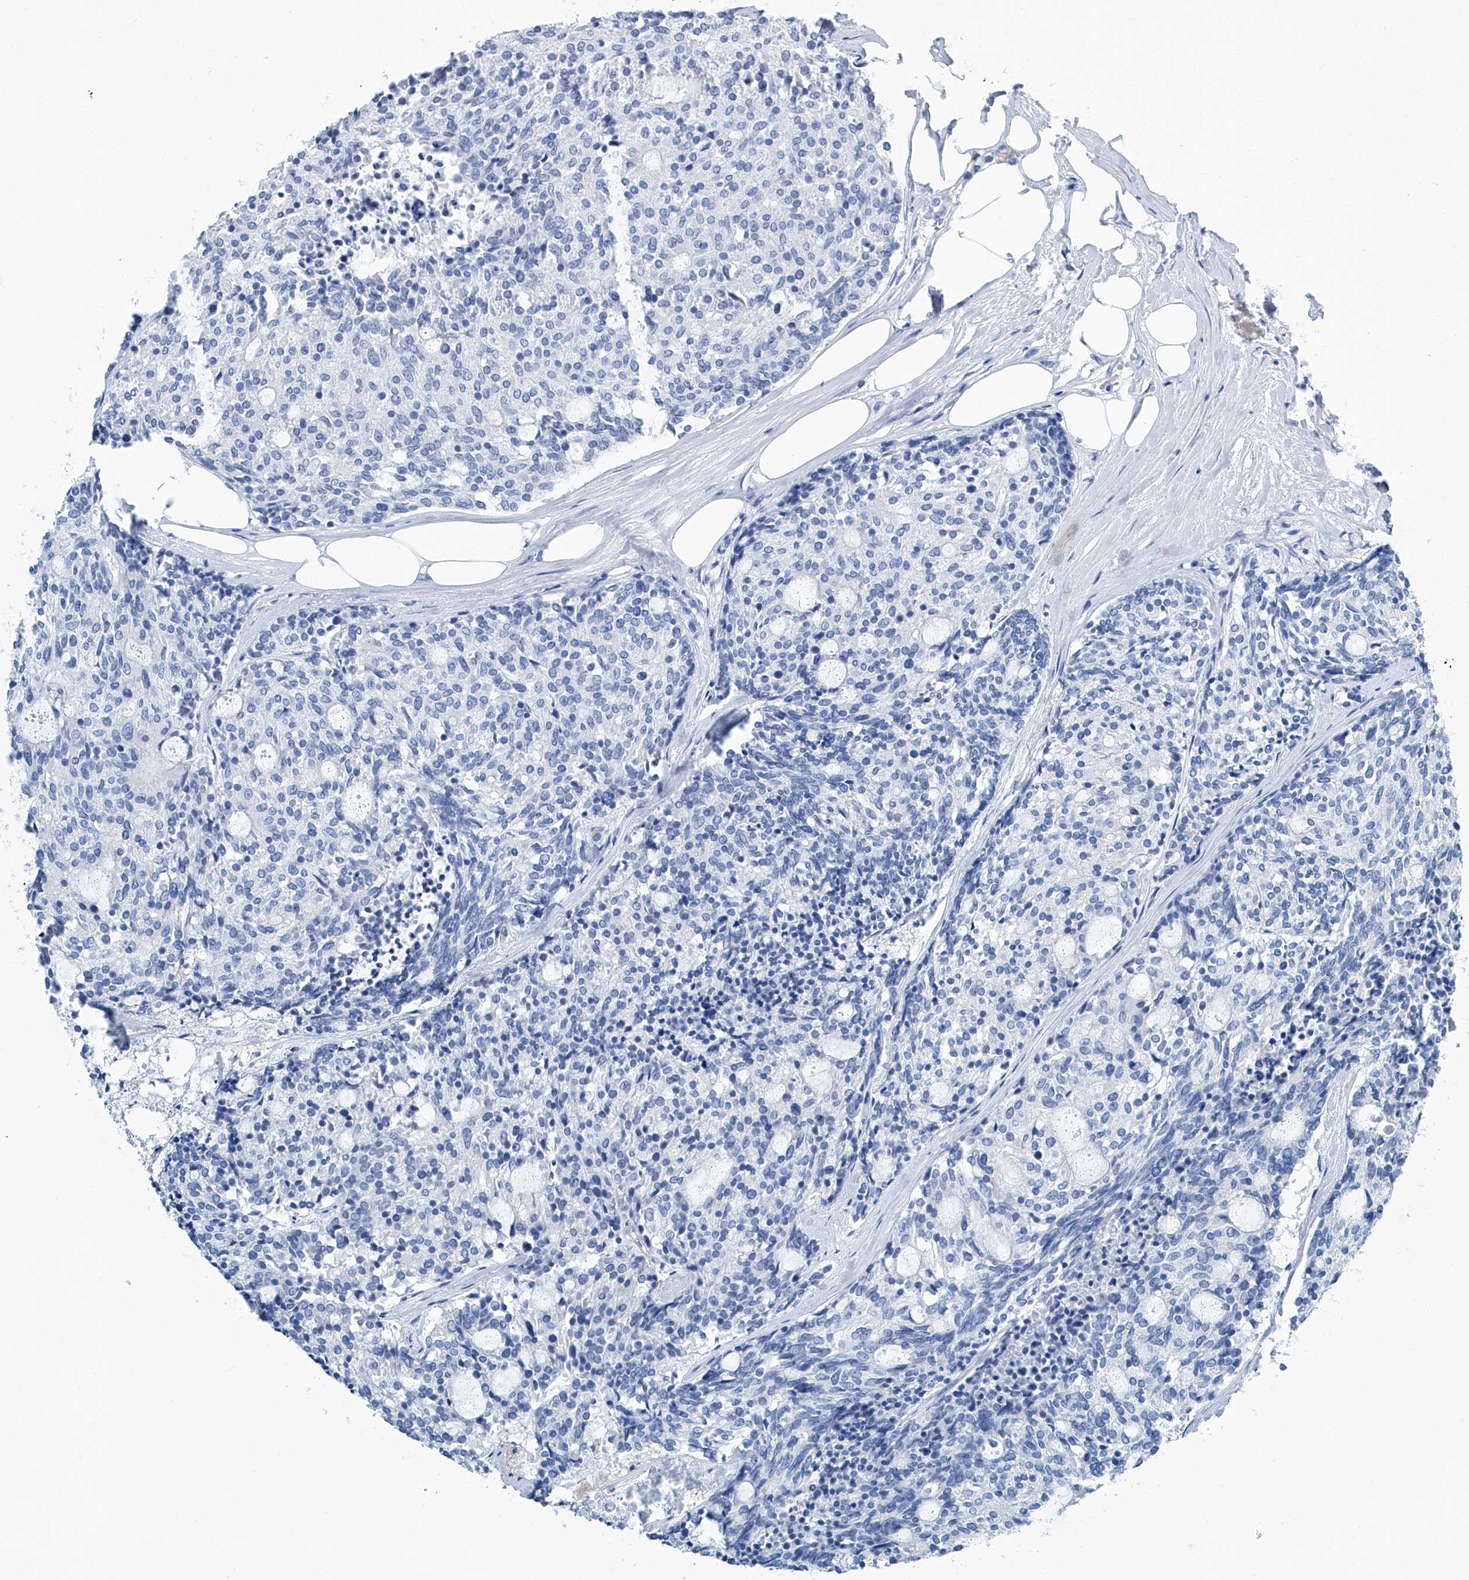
{"staining": {"intensity": "negative", "quantity": "none", "location": "none"}, "tissue": "carcinoid", "cell_type": "Tumor cells", "image_type": "cancer", "snomed": [{"axis": "morphology", "description": "Carcinoid, malignant, NOS"}, {"axis": "topography", "description": "Pancreas"}], "caption": "Protein analysis of carcinoid demonstrates no significant expression in tumor cells.", "gene": "CYP2A7", "patient": {"sex": "female", "age": 54}}